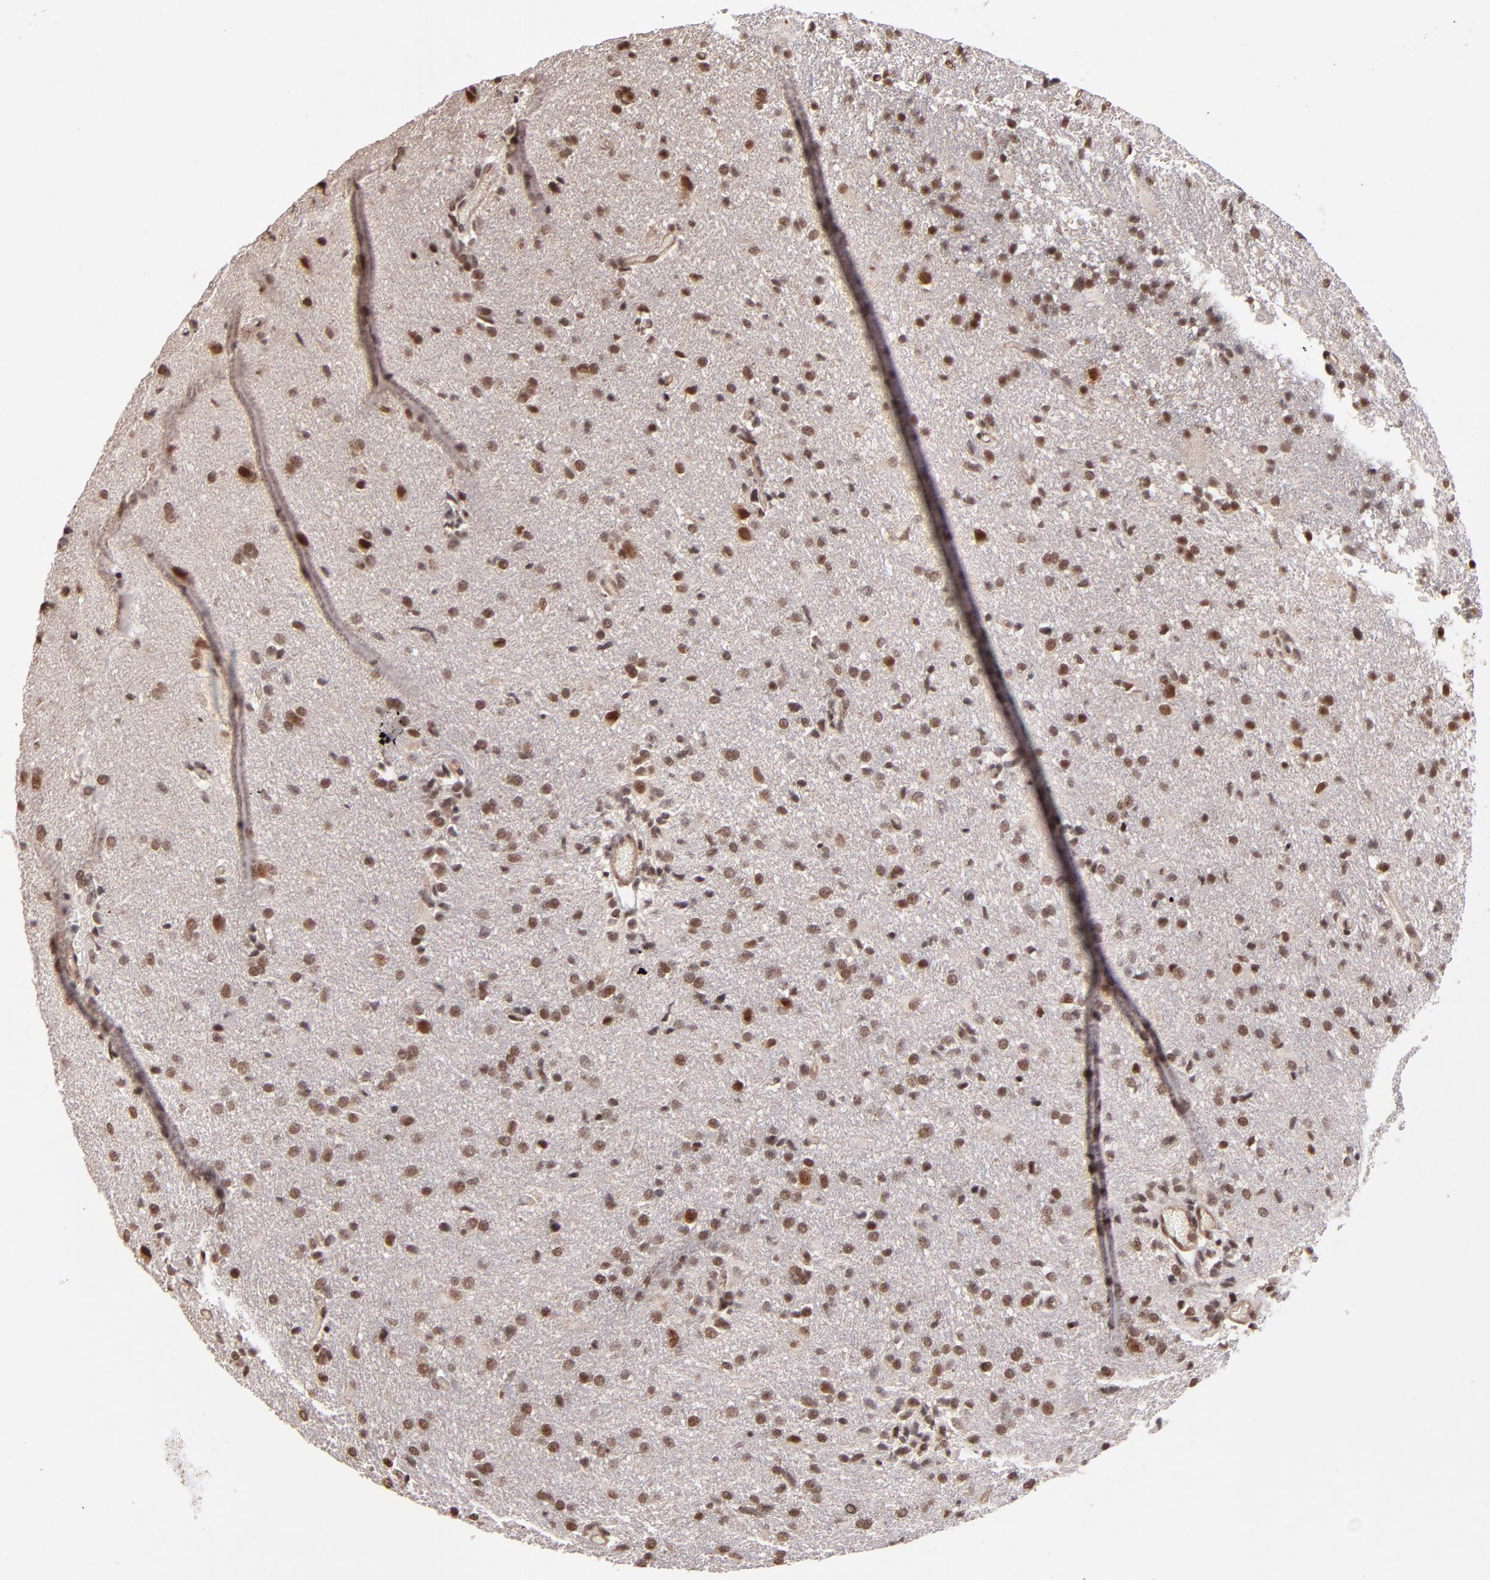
{"staining": {"intensity": "moderate", "quantity": "25%-75%", "location": "nuclear"}, "tissue": "glioma", "cell_type": "Tumor cells", "image_type": "cancer", "snomed": [{"axis": "morphology", "description": "Glioma, malignant, High grade"}, {"axis": "topography", "description": "Brain"}], "caption": "About 25%-75% of tumor cells in human glioma show moderate nuclear protein staining as visualized by brown immunohistochemical staining.", "gene": "TERF2", "patient": {"sex": "male", "age": 68}}